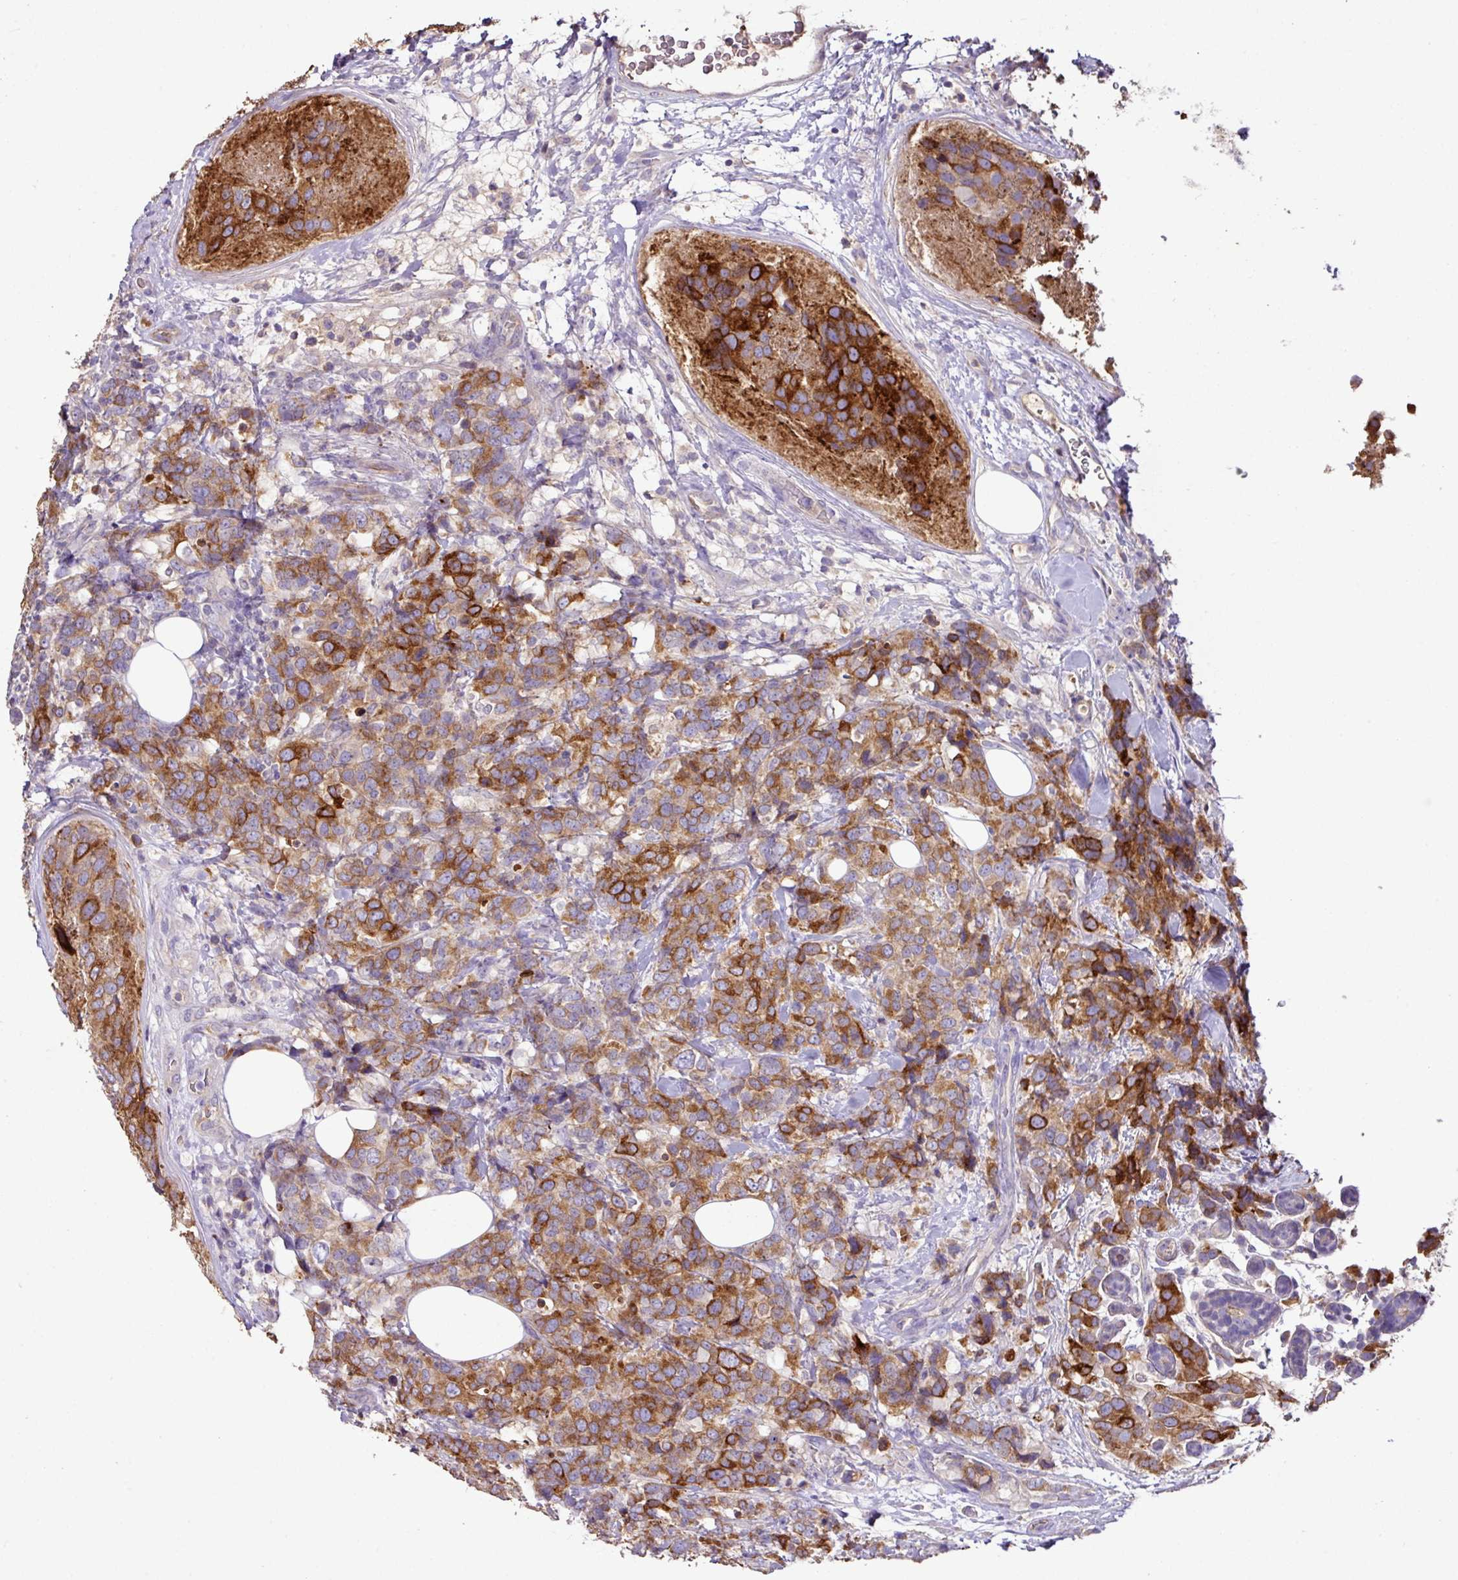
{"staining": {"intensity": "moderate", "quantity": ">75%", "location": "cytoplasmic/membranous"}, "tissue": "breast cancer", "cell_type": "Tumor cells", "image_type": "cancer", "snomed": [{"axis": "morphology", "description": "Lobular carcinoma"}, {"axis": "topography", "description": "Breast"}], "caption": "This is an image of immunohistochemistry (IHC) staining of breast cancer, which shows moderate expression in the cytoplasmic/membranous of tumor cells.", "gene": "AGR3", "patient": {"sex": "female", "age": 59}}